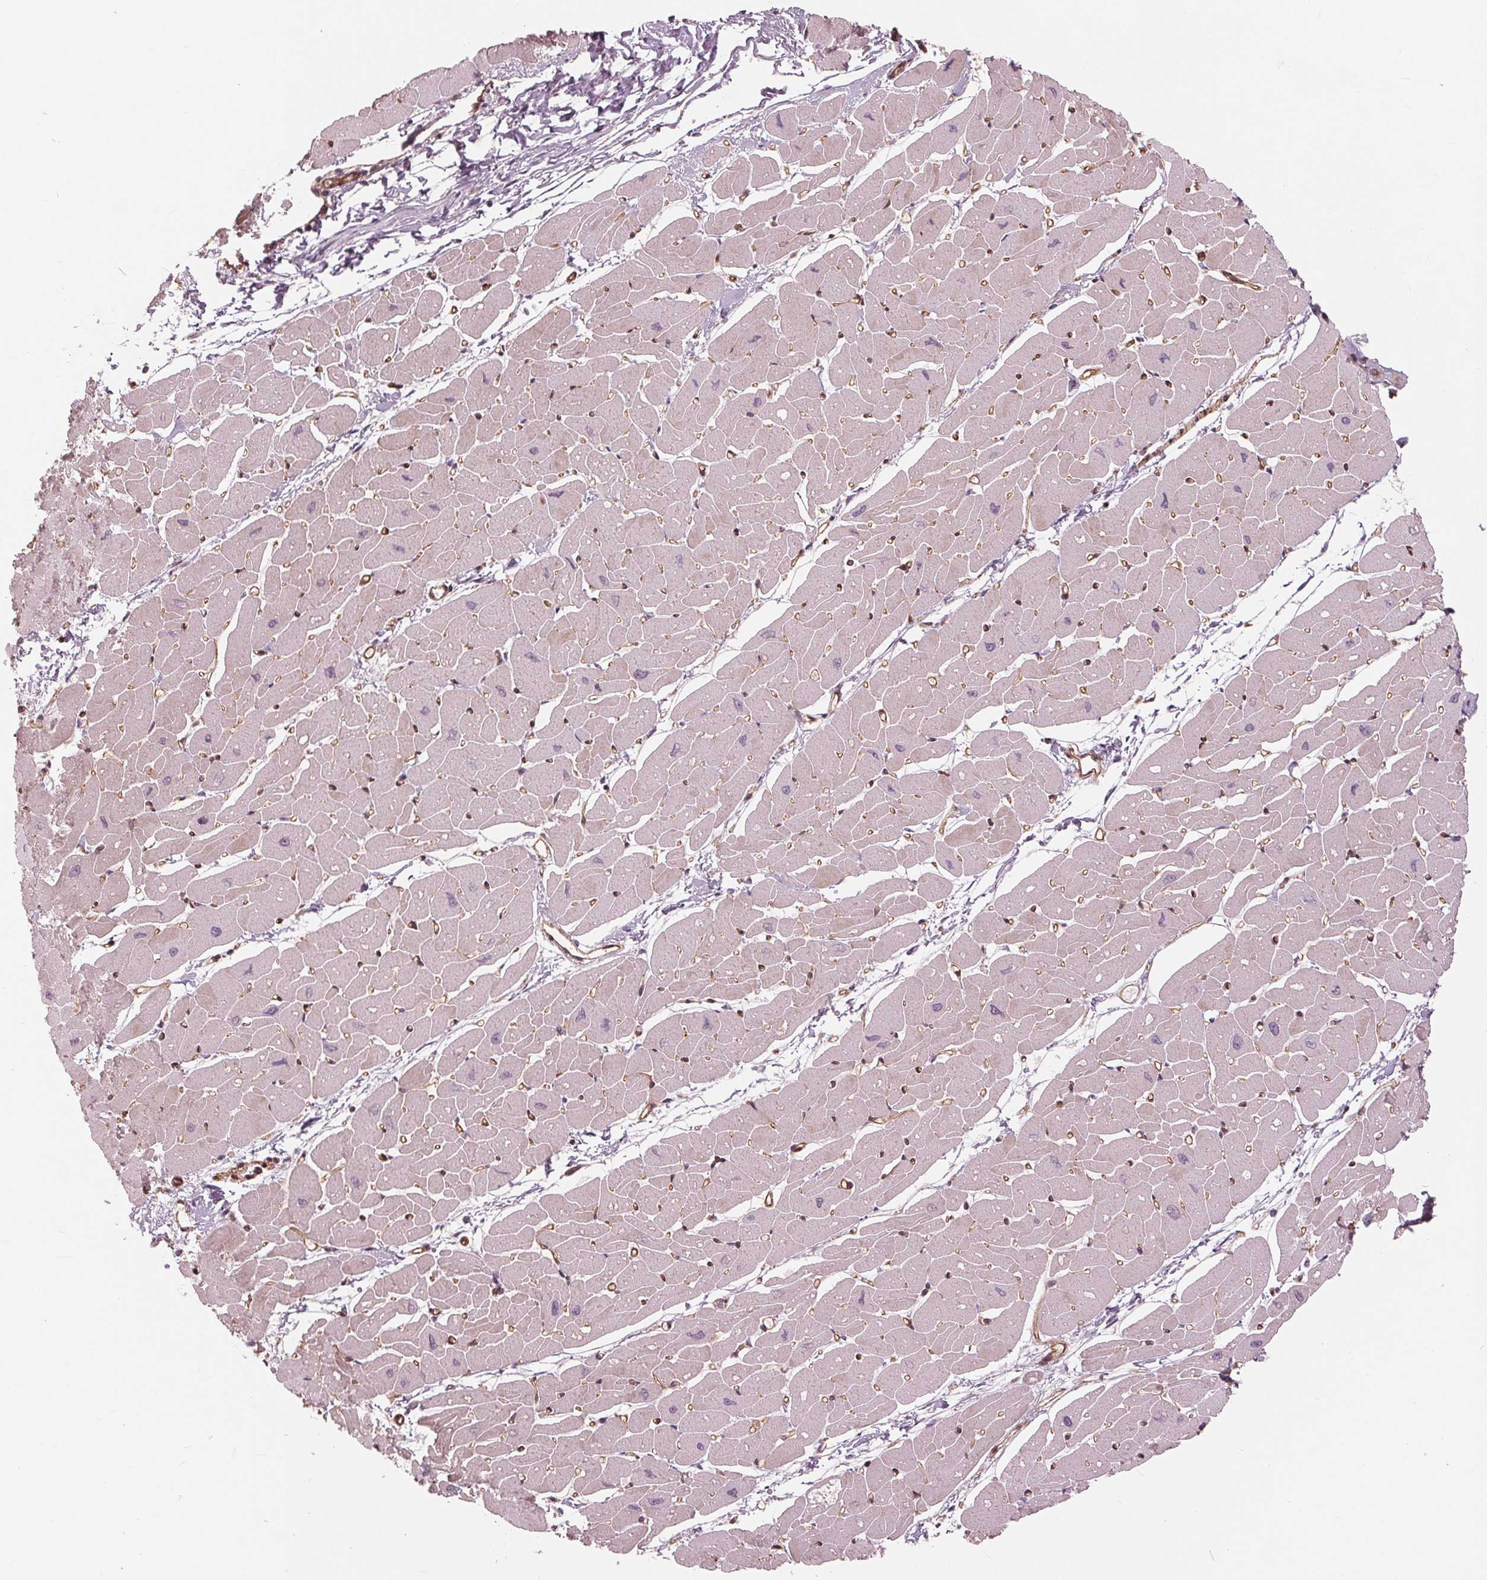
{"staining": {"intensity": "moderate", "quantity": "<25%", "location": "cytoplasmic/membranous"}, "tissue": "heart muscle", "cell_type": "Cardiomyocytes", "image_type": "normal", "snomed": [{"axis": "morphology", "description": "Normal tissue, NOS"}, {"axis": "topography", "description": "Heart"}], "caption": "Immunohistochemistry staining of normal heart muscle, which exhibits low levels of moderate cytoplasmic/membranous positivity in about <25% of cardiomyocytes indicating moderate cytoplasmic/membranous protein staining. The staining was performed using DAB (3,3'-diaminobenzidine) (brown) for protein detection and nuclei were counterstained in hematoxylin (blue).", "gene": "TXNIP", "patient": {"sex": "male", "age": 57}}